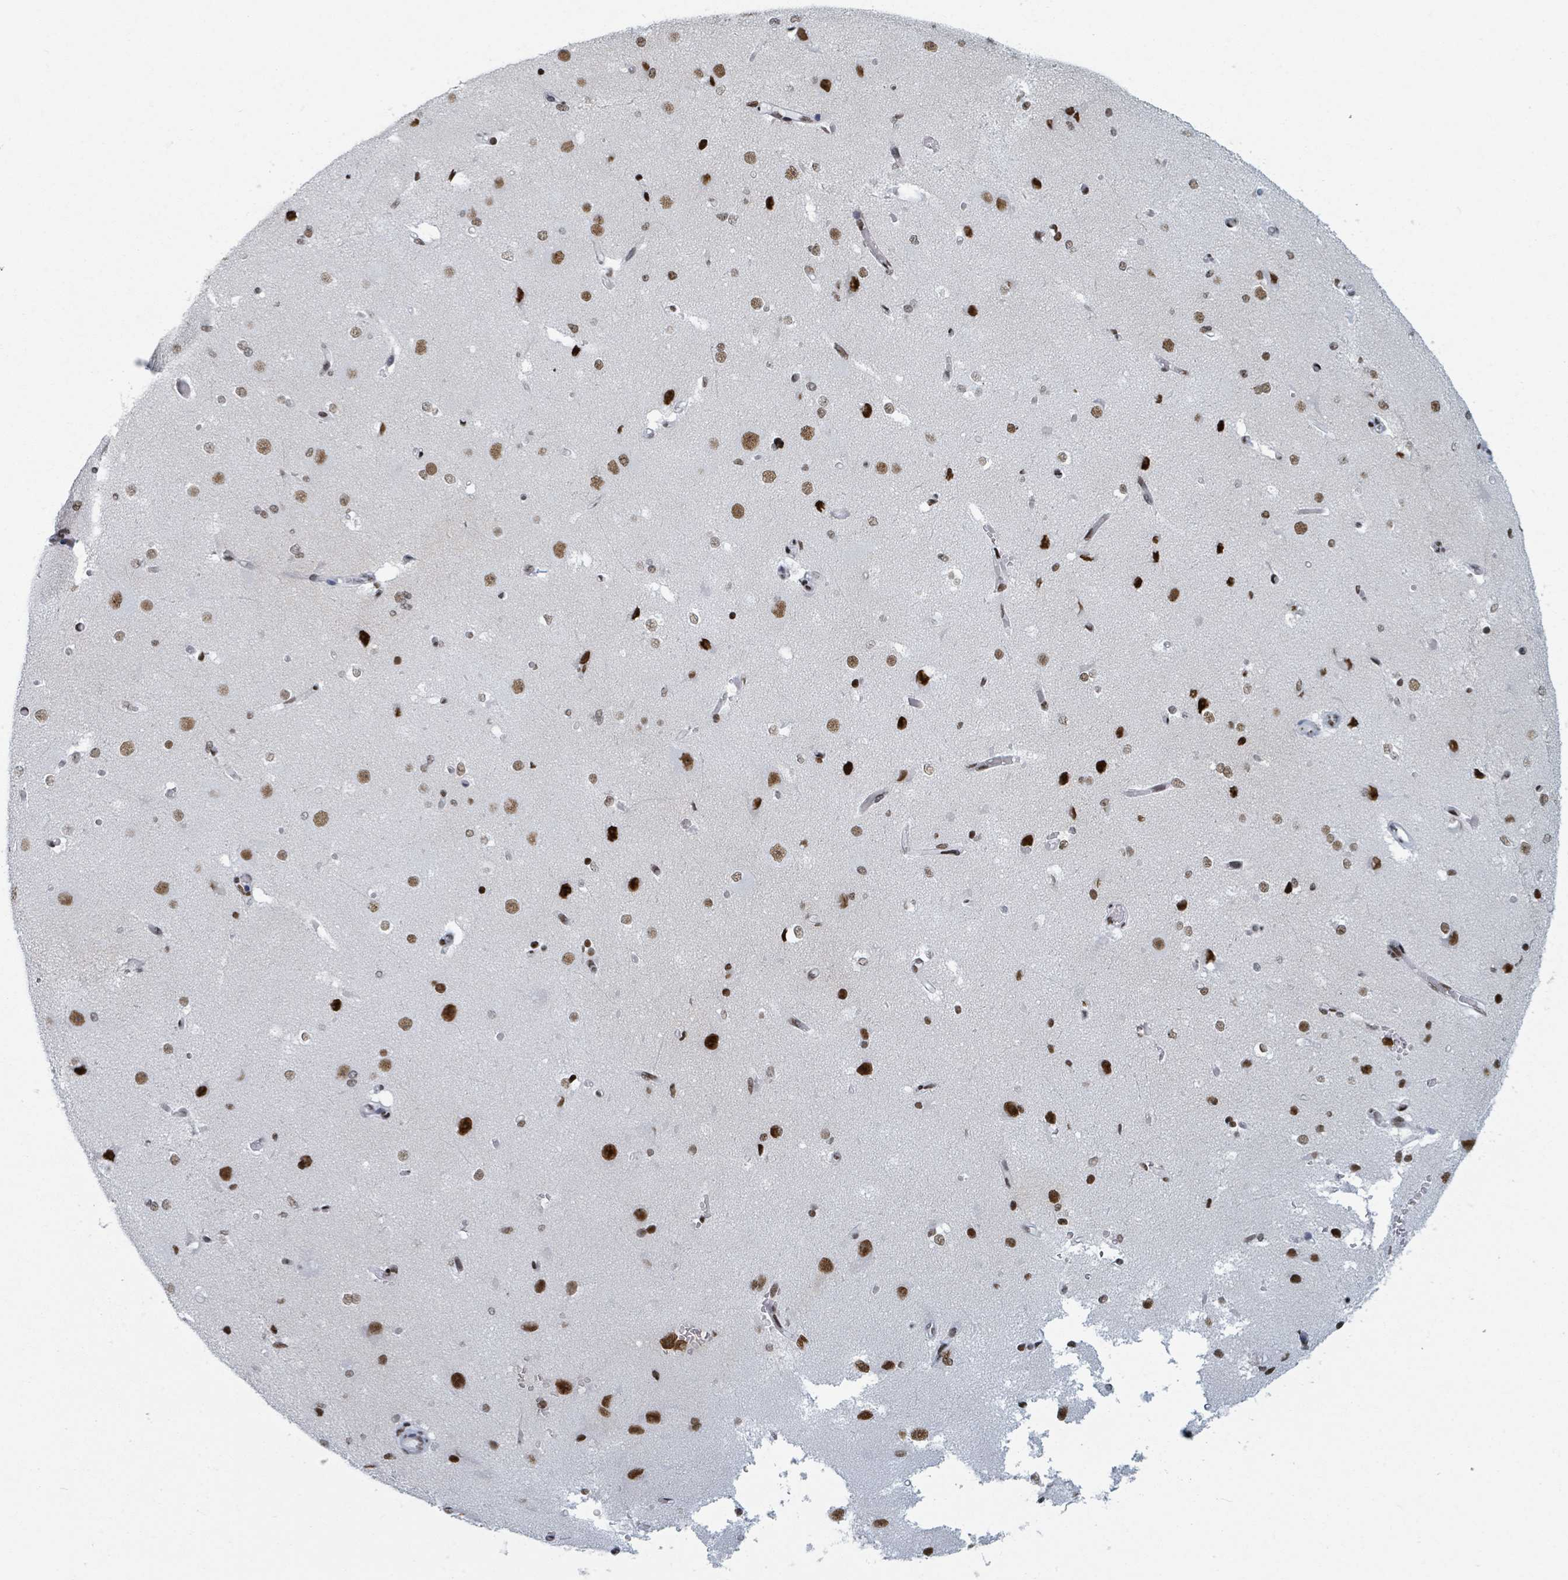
{"staining": {"intensity": "strong", "quantity": "<25%", "location": "nuclear"}, "tissue": "cerebral cortex", "cell_type": "Endothelial cells", "image_type": "normal", "snomed": [{"axis": "morphology", "description": "Normal tissue, NOS"}, {"axis": "morphology", "description": "Inflammation, NOS"}, {"axis": "topography", "description": "Cerebral cortex"}], "caption": "Brown immunohistochemical staining in unremarkable cerebral cortex reveals strong nuclear staining in about <25% of endothelial cells. (IHC, brightfield microscopy, high magnification).", "gene": "DHX16", "patient": {"sex": "male", "age": 6}}